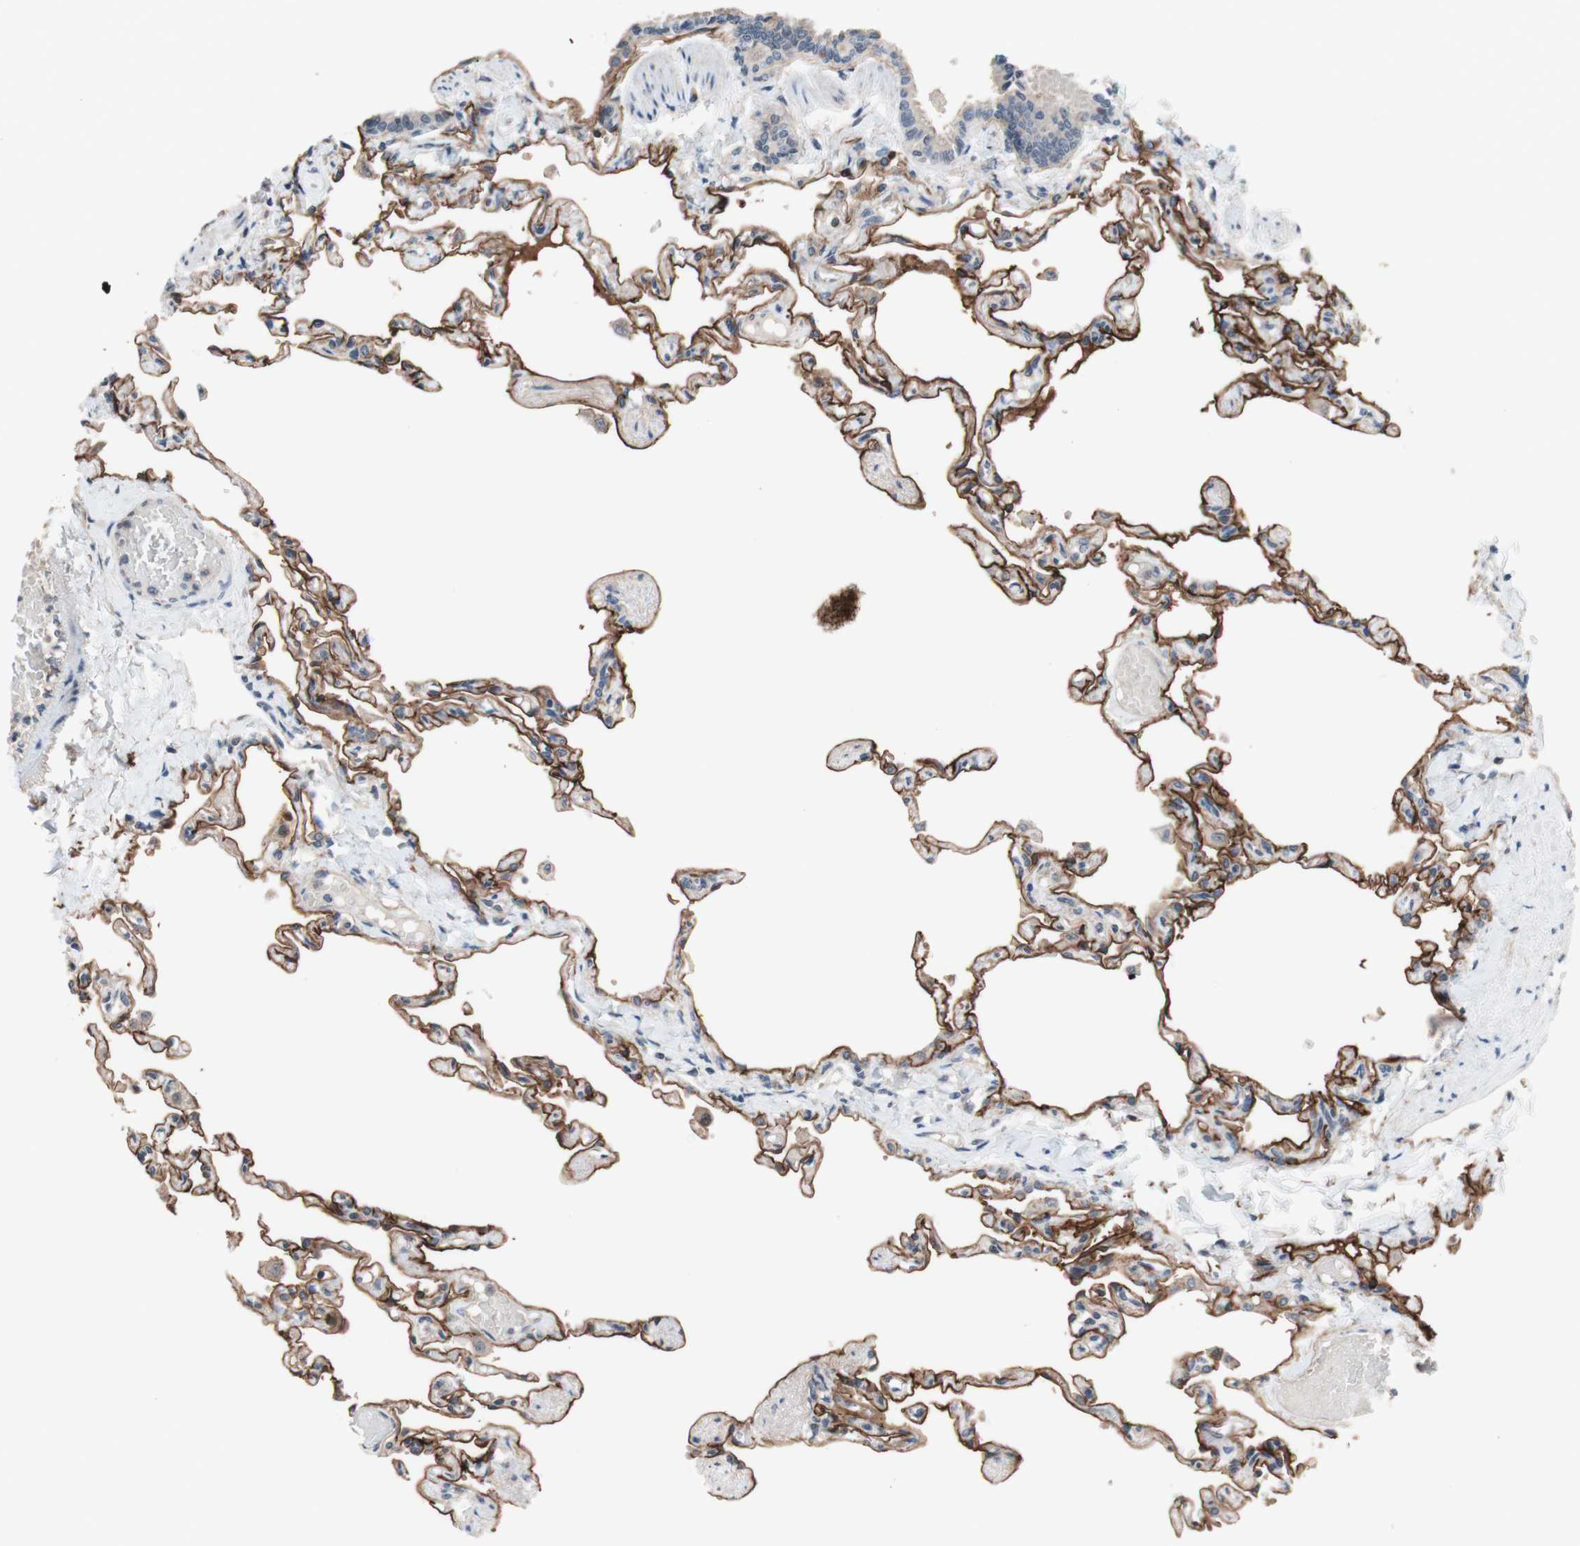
{"staining": {"intensity": "strong", "quantity": ">75%", "location": "cytoplasmic/membranous"}, "tissue": "lung", "cell_type": "Alveolar cells", "image_type": "normal", "snomed": [{"axis": "morphology", "description": "Normal tissue, NOS"}, {"axis": "topography", "description": "Lung"}], "caption": "Protein expression analysis of unremarkable lung shows strong cytoplasmic/membranous expression in approximately >75% of alveolar cells. Using DAB (brown) and hematoxylin (blue) stains, captured at high magnification using brightfield microscopy.", "gene": "CD55", "patient": {"sex": "male", "age": 21}}